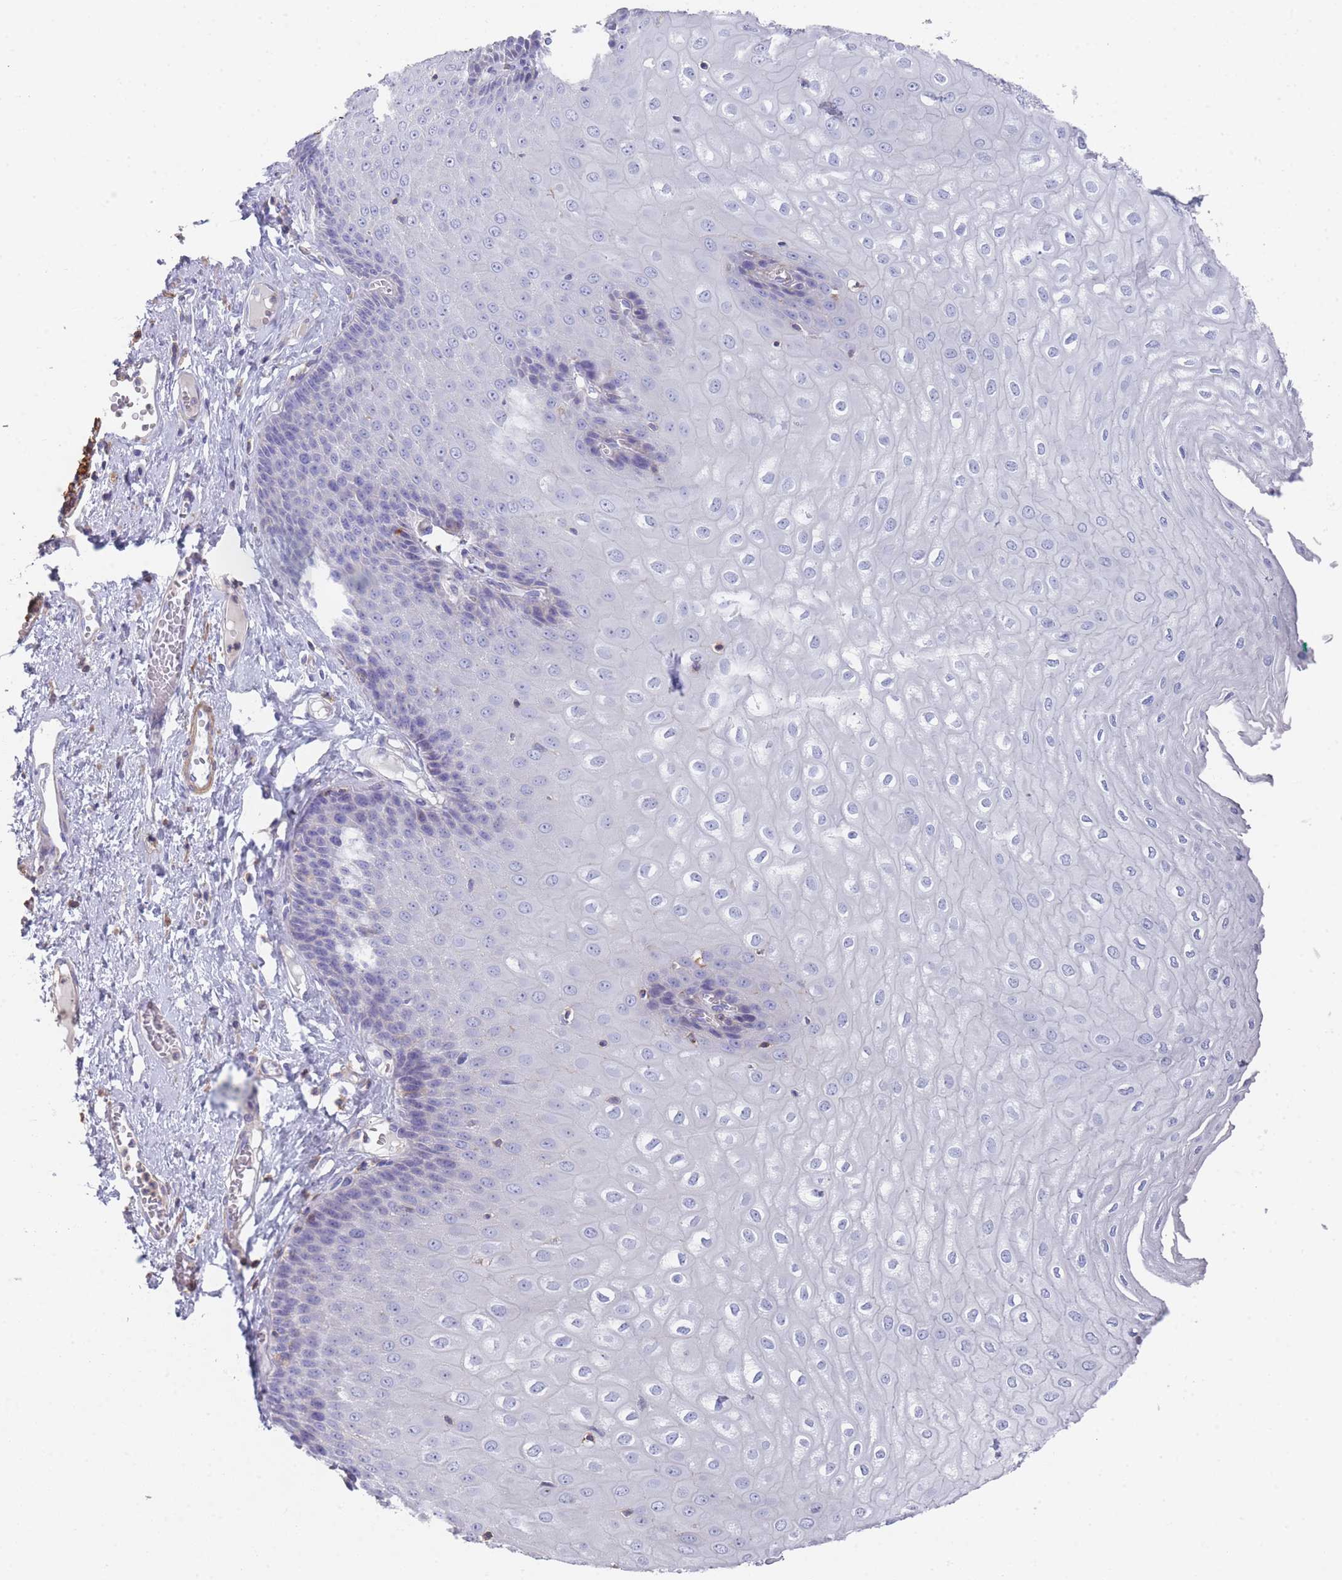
{"staining": {"intensity": "negative", "quantity": "none", "location": "none"}, "tissue": "esophagus", "cell_type": "Squamous epithelial cells", "image_type": "normal", "snomed": [{"axis": "morphology", "description": "Normal tissue, NOS"}, {"axis": "topography", "description": "Esophagus"}], "caption": "High power microscopy photomicrograph of an IHC histopathology image of unremarkable esophagus, revealing no significant staining in squamous epithelial cells.", "gene": "SCCPDH", "patient": {"sex": "male", "age": 60}}